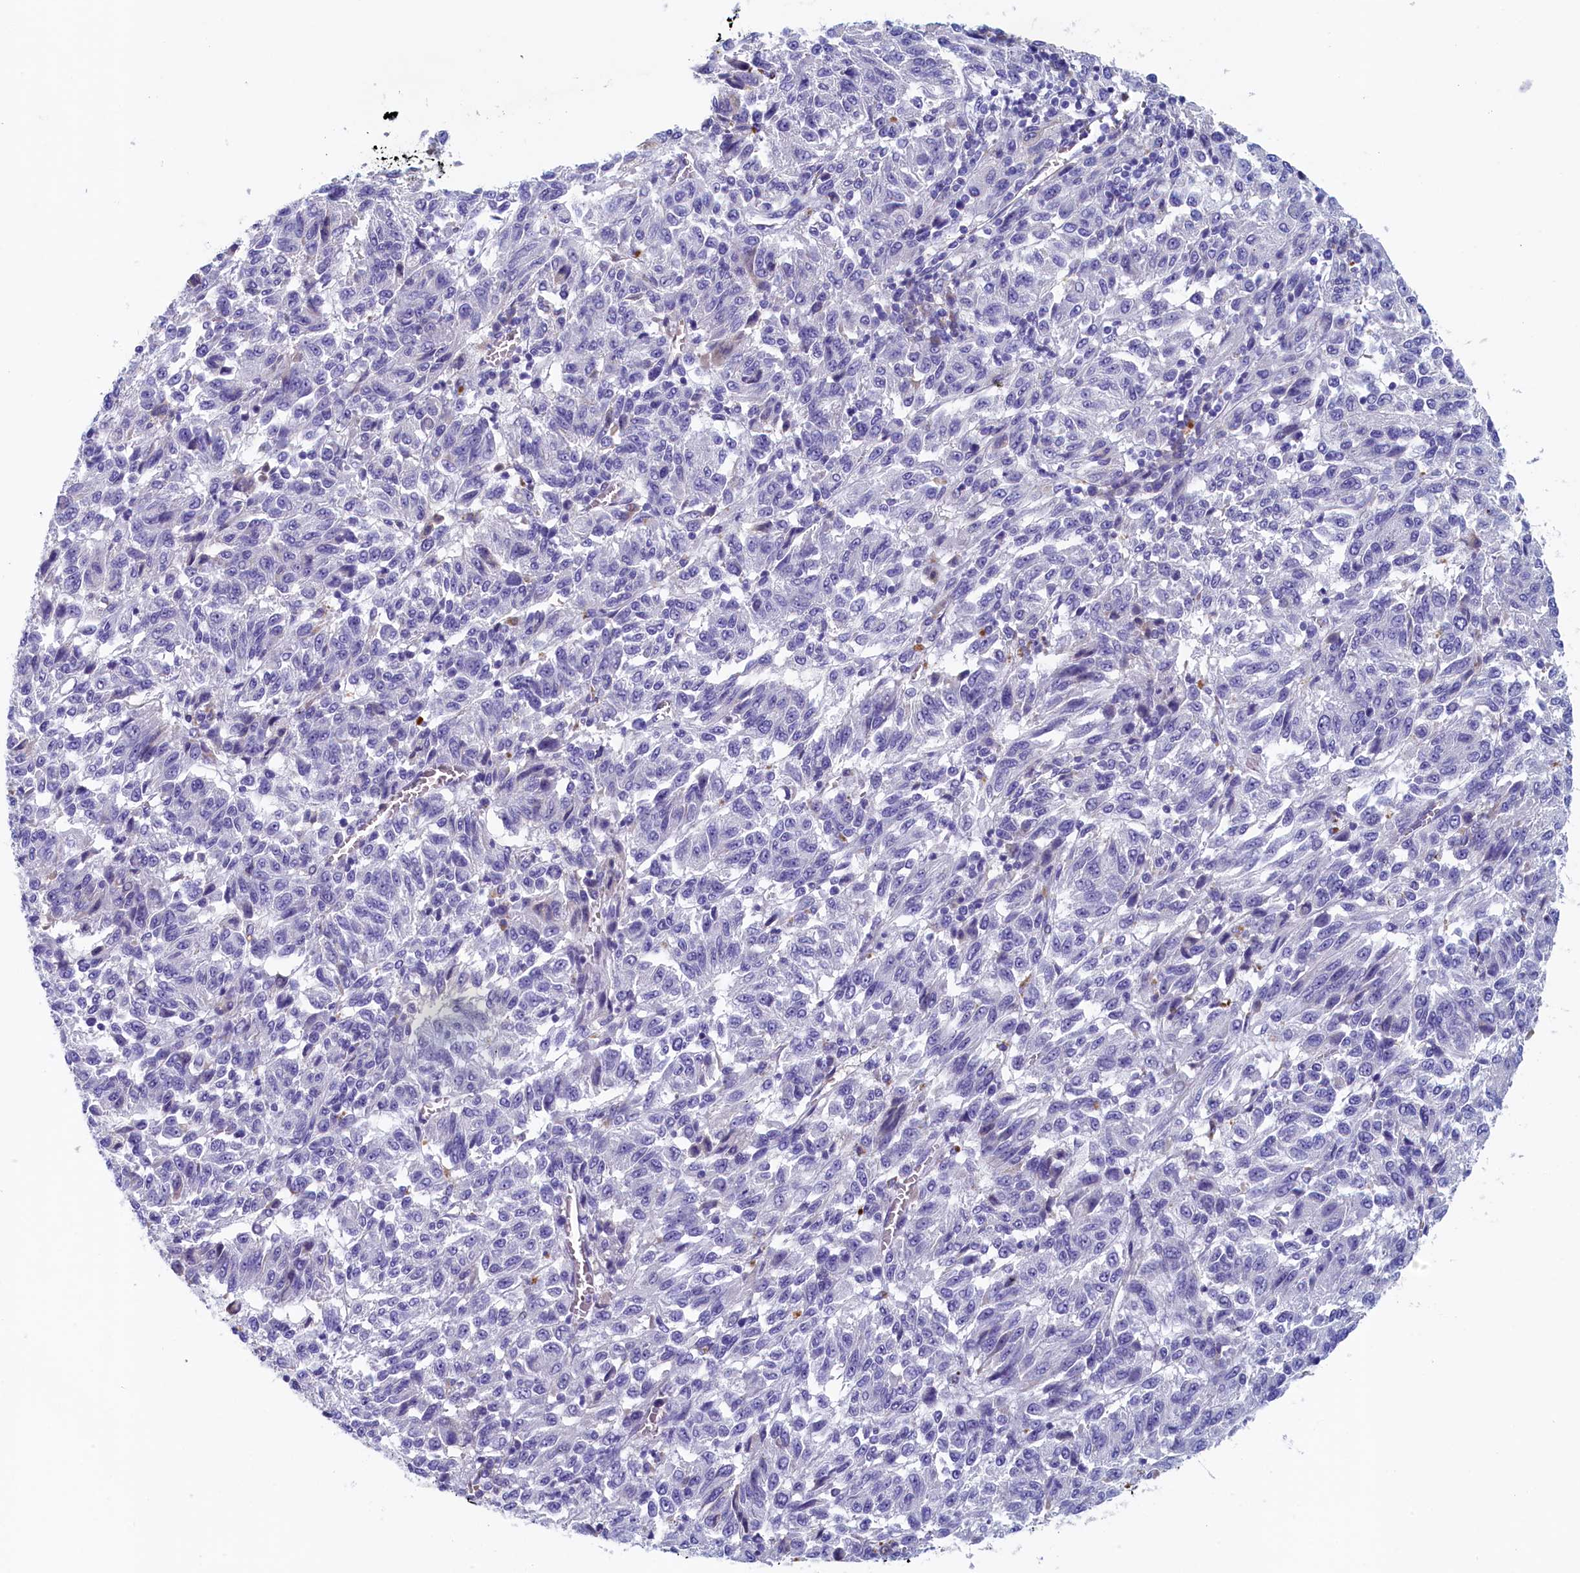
{"staining": {"intensity": "negative", "quantity": "none", "location": "none"}, "tissue": "melanoma", "cell_type": "Tumor cells", "image_type": "cancer", "snomed": [{"axis": "morphology", "description": "Malignant melanoma, Metastatic site"}, {"axis": "topography", "description": "Lung"}], "caption": "This is an immunohistochemistry micrograph of malignant melanoma (metastatic site). There is no positivity in tumor cells.", "gene": "GUCA1C", "patient": {"sex": "male", "age": 64}}